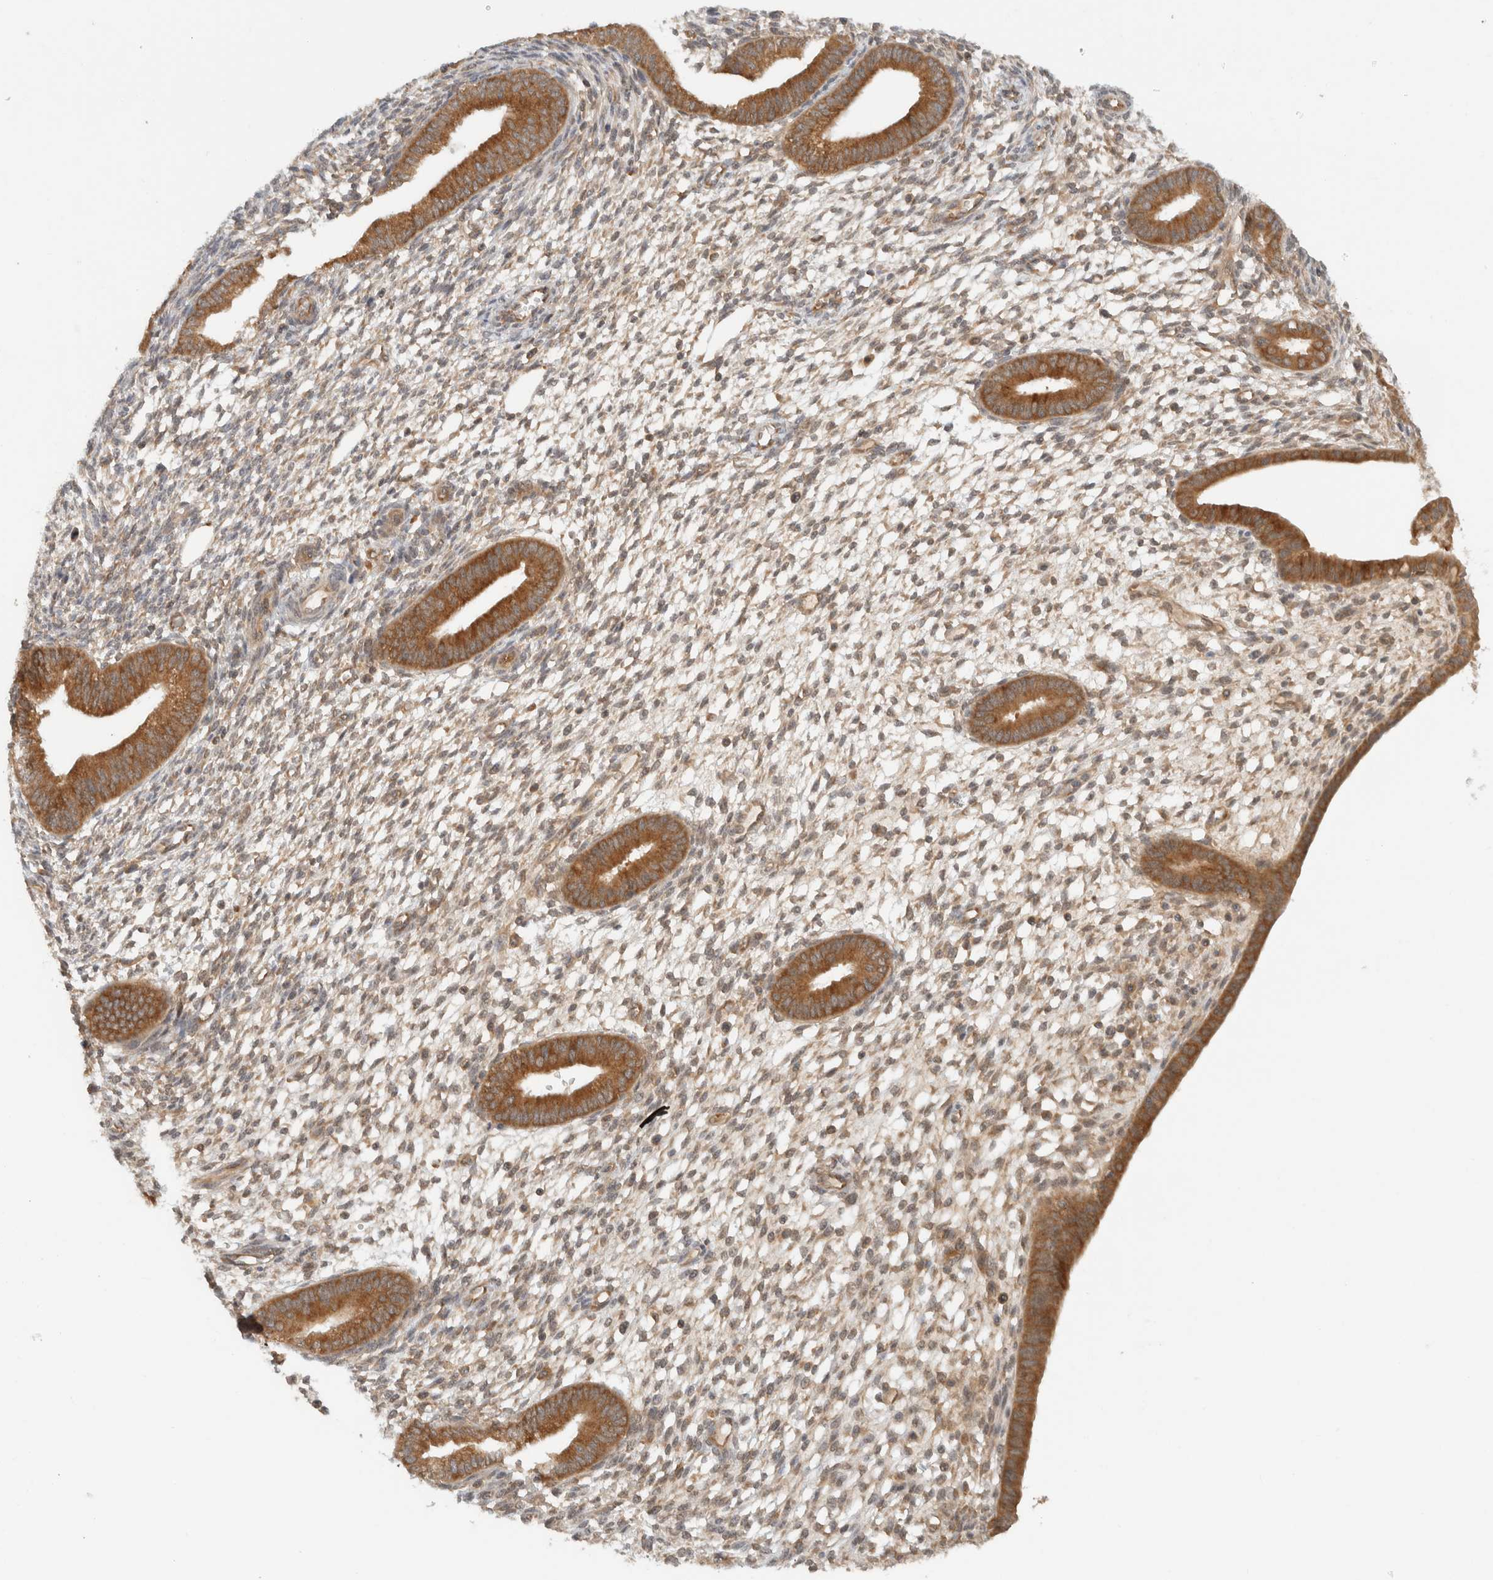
{"staining": {"intensity": "weak", "quantity": "25%-75%", "location": "cytoplasmic/membranous,nuclear"}, "tissue": "endometrium", "cell_type": "Cells in endometrial stroma", "image_type": "normal", "snomed": [{"axis": "morphology", "description": "Normal tissue, NOS"}, {"axis": "topography", "description": "Endometrium"}], "caption": "Cells in endometrial stroma show low levels of weak cytoplasmic/membranous,nuclear staining in approximately 25%-75% of cells in unremarkable human endometrium. (DAB IHC, brown staining for protein, blue staining for nuclei).", "gene": "ARFGEF2", "patient": {"sex": "female", "age": 46}}